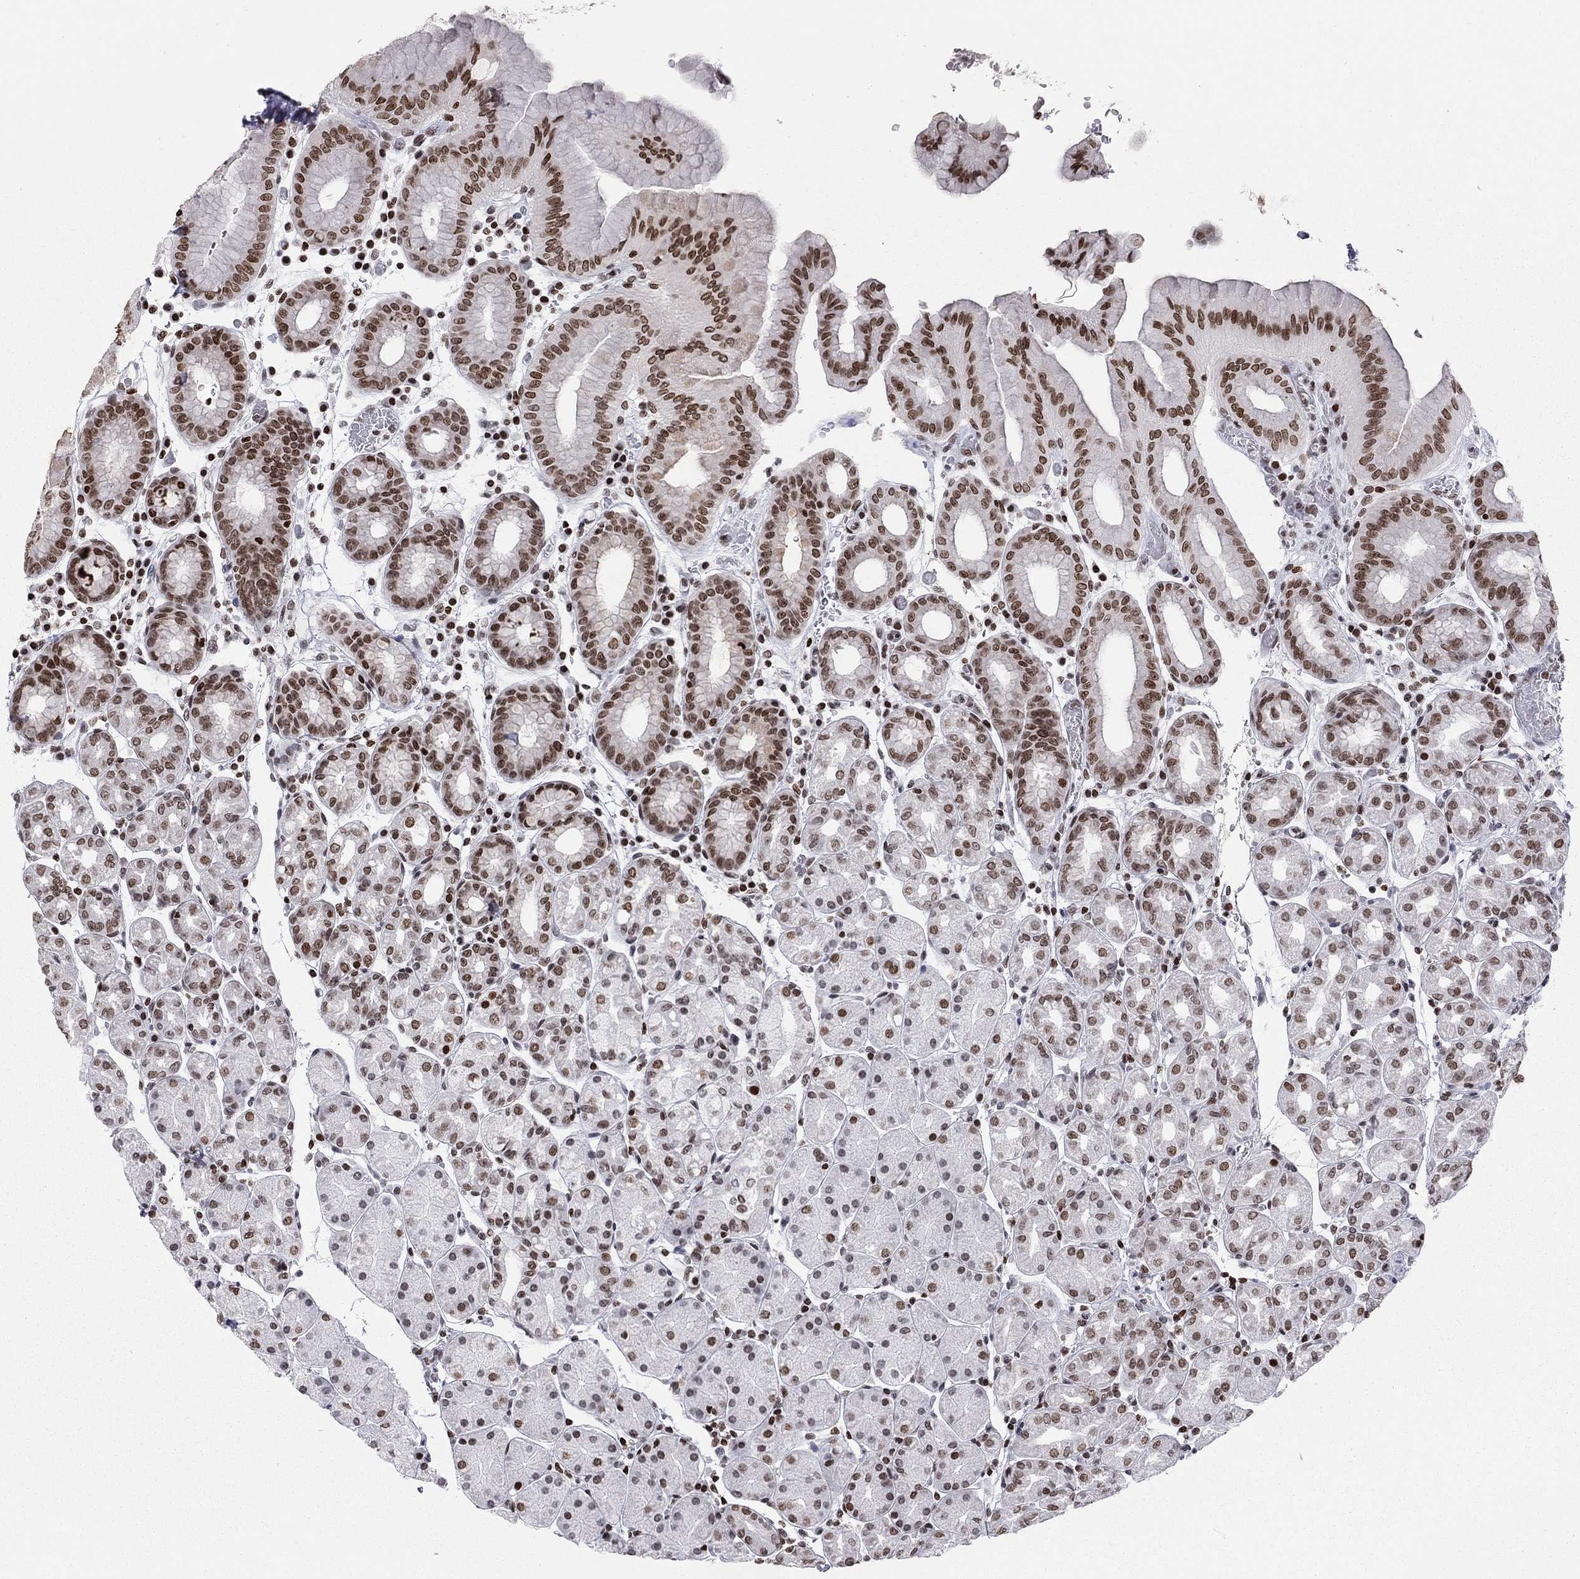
{"staining": {"intensity": "strong", "quantity": "25%-75%", "location": "nuclear"}, "tissue": "stomach", "cell_type": "Glandular cells", "image_type": "normal", "snomed": [{"axis": "morphology", "description": "Normal tissue, NOS"}, {"axis": "topography", "description": "Stomach"}], "caption": "About 25%-75% of glandular cells in normal stomach exhibit strong nuclear protein positivity as visualized by brown immunohistochemical staining.", "gene": "H2AX", "patient": {"sex": "male", "age": 54}}